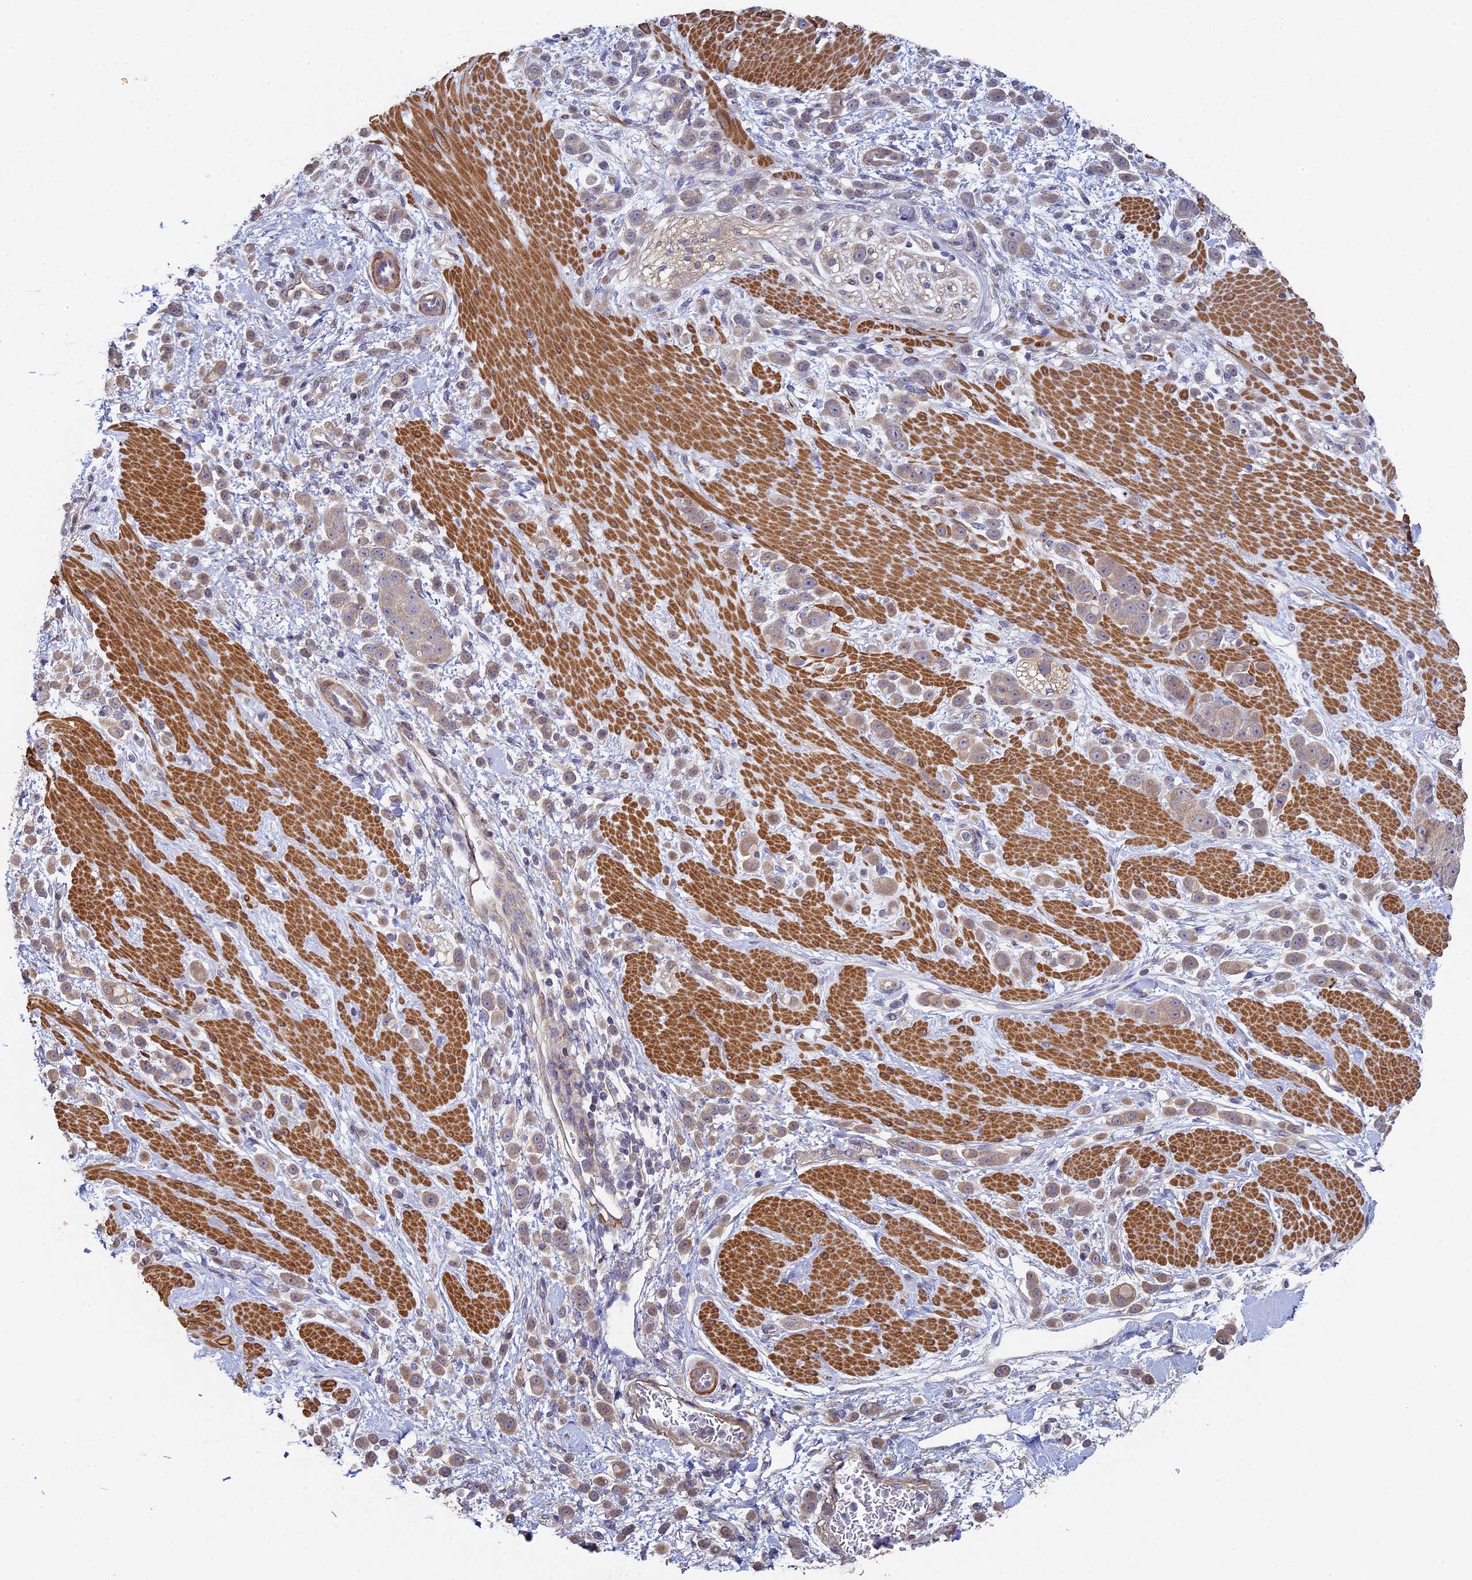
{"staining": {"intensity": "weak", "quantity": "25%-75%", "location": "cytoplasmic/membranous"}, "tissue": "pancreatic cancer", "cell_type": "Tumor cells", "image_type": "cancer", "snomed": [{"axis": "morphology", "description": "Normal tissue, NOS"}, {"axis": "morphology", "description": "Adenocarcinoma, NOS"}, {"axis": "topography", "description": "Pancreas"}], "caption": "IHC micrograph of human adenocarcinoma (pancreatic) stained for a protein (brown), which demonstrates low levels of weak cytoplasmic/membranous staining in approximately 25%-75% of tumor cells.", "gene": "DIXDC1", "patient": {"sex": "female", "age": 64}}